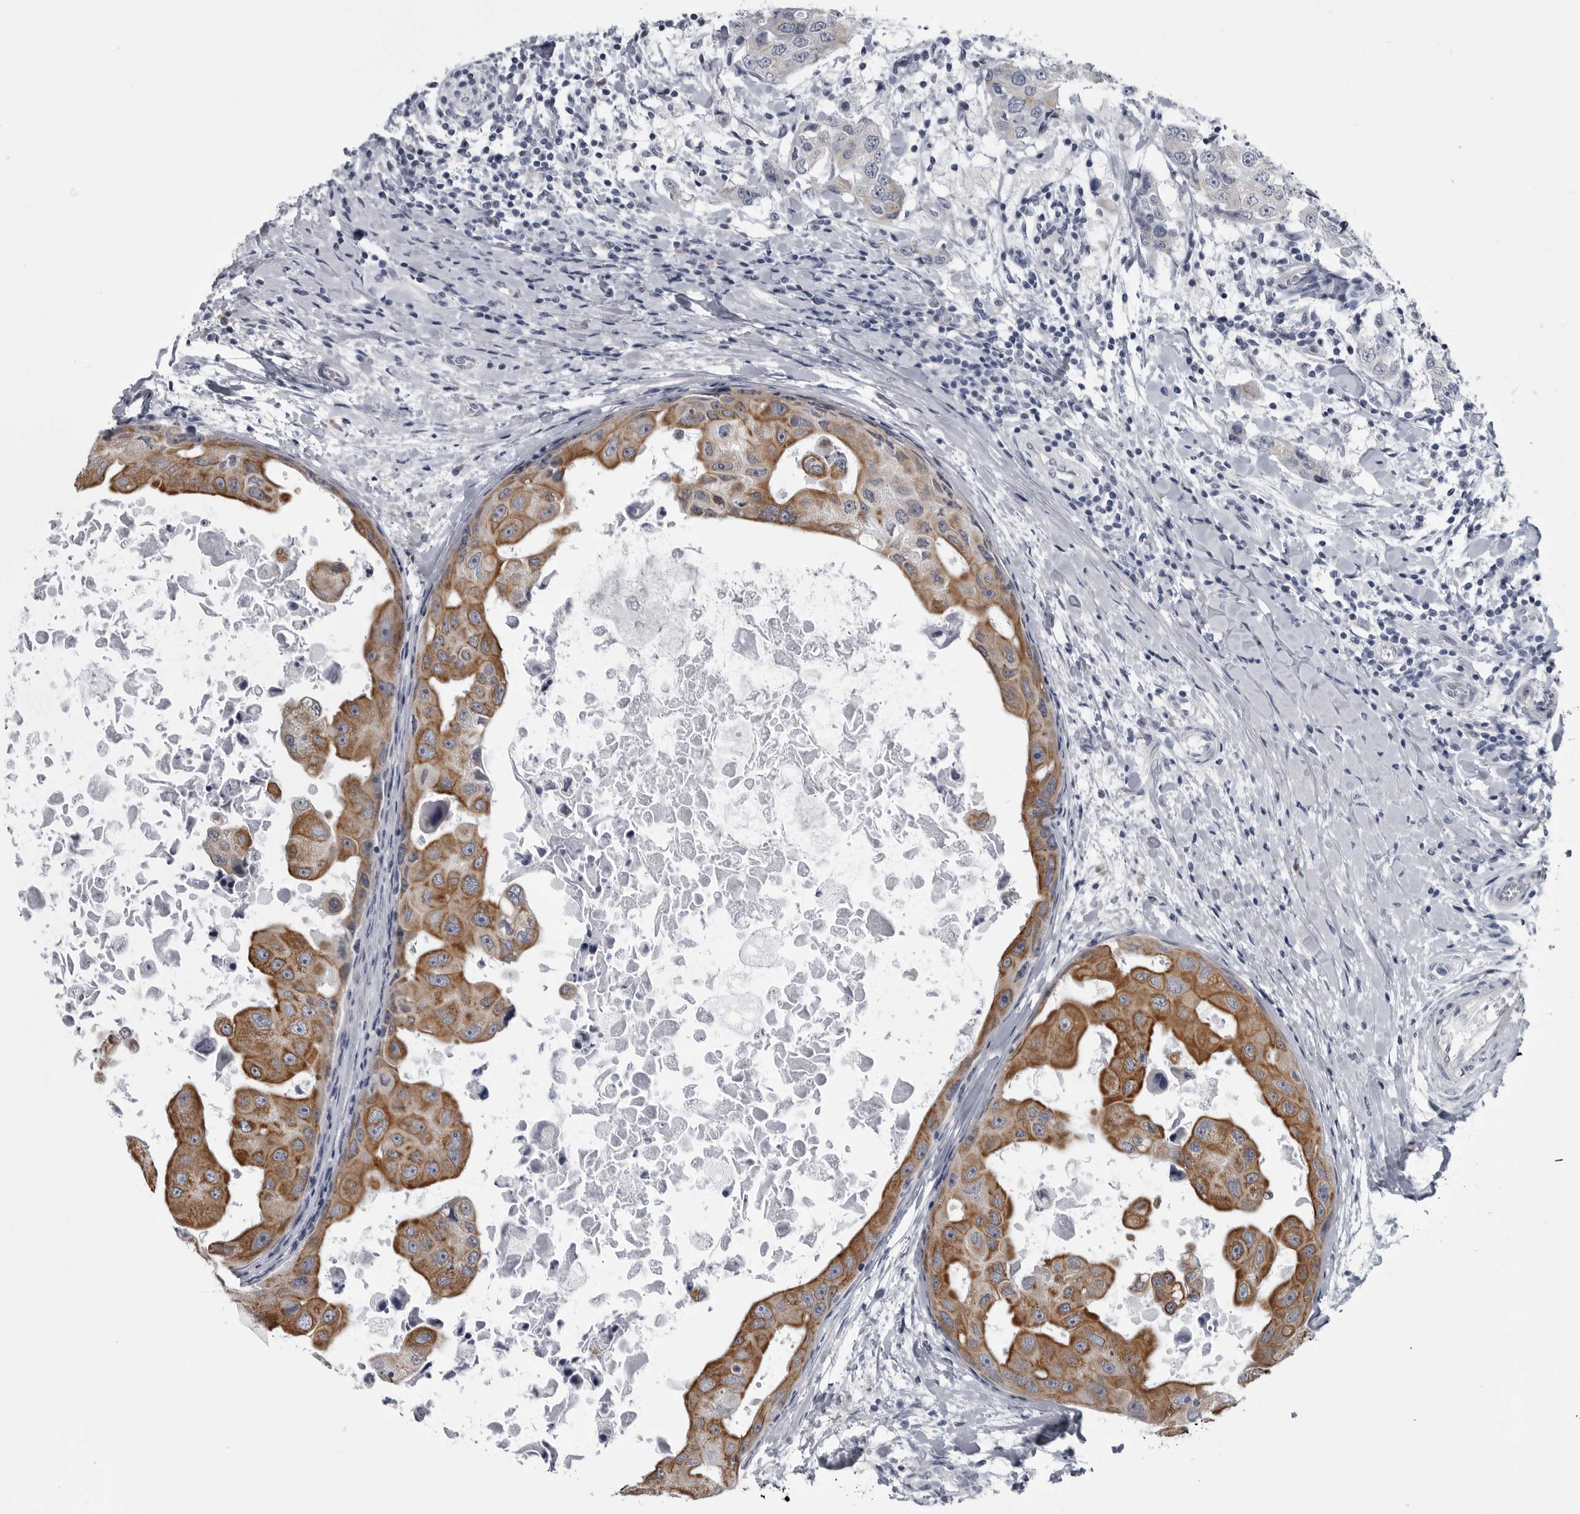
{"staining": {"intensity": "moderate", "quantity": "25%-75%", "location": "cytoplasmic/membranous"}, "tissue": "breast cancer", "cell_type": "Tumor cells", "image_type": "cancer", "snomed": [{"axis": "morphology", "description": "Duct carcinoma"}, {"axis": "topography", "description": "Breast"}], "caption": "Protein staining exhibits moderate cytoplasmic/membranous expression in about 25%-75% of tumor cells in invasive ductal carcinoma (breast).", "gene": "MYOC", "patient": {"sex": "female", "age": 27}}